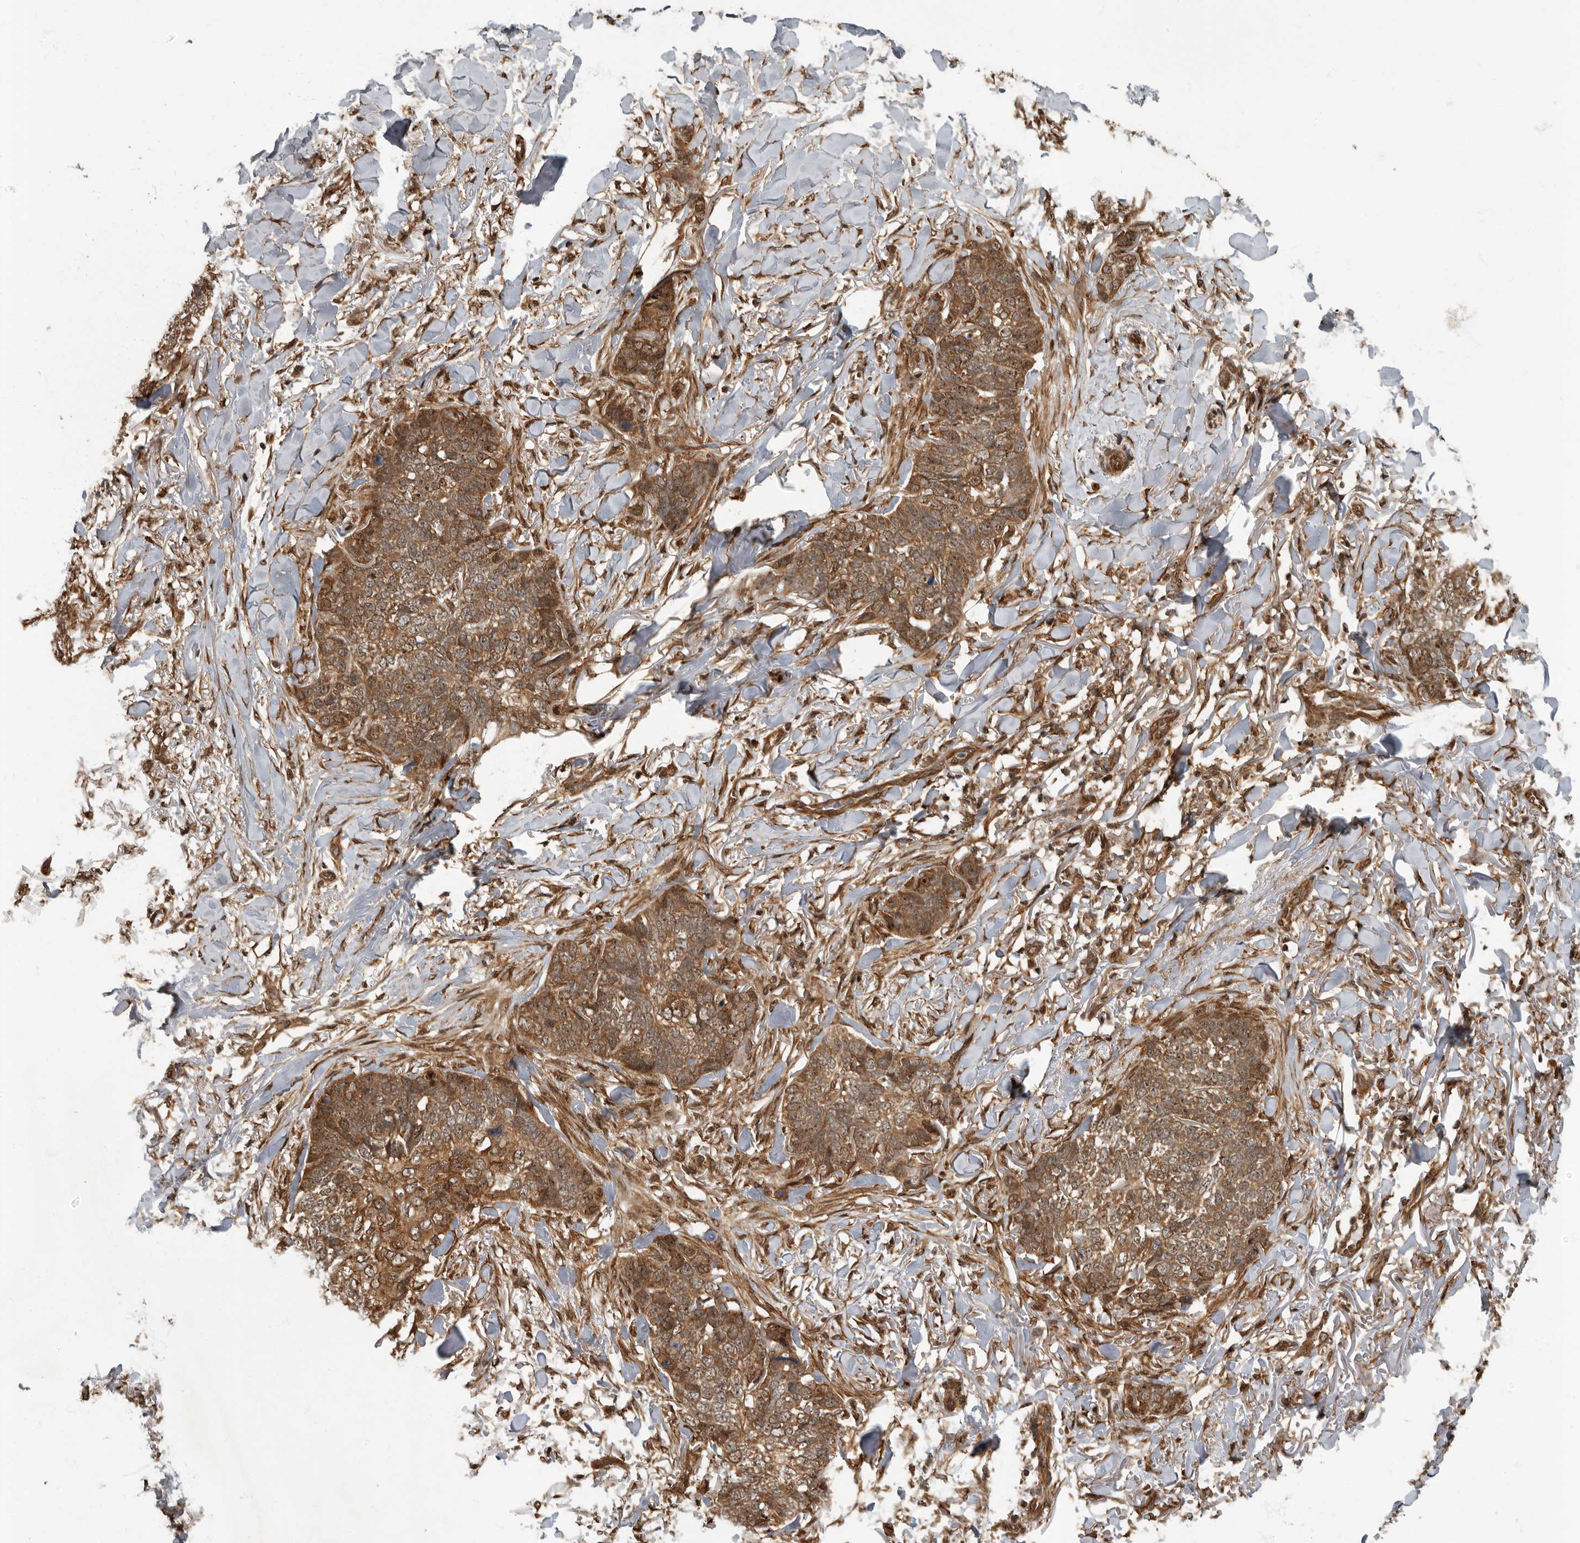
{"staining": {"intensity": "moderate", "quantity": ">75%", "location": "cytoplasmic/membranous,nuclear"}, "tissue": "skin cancer", "cell_type": "Tumor cells", "image_type": "cancer", "snomed": [{"axis": "morphology", "description": "Normal tissue, NOS"}, {"axis": "morphology", "description": "Basal cell carcinoma"}, {"axis": "topography", "description": "Skin"}], "caption": "Immunohistochemistry (DAB (3,3'-diaminobenzidine)) staining of human skin cancer demonstrates moderate cytoplasmic/membranous and nuclear protein staining in approximately >75% of tumor cells.", "gene": "VPS50", "patient": {"sex": "male", "age": 77}}